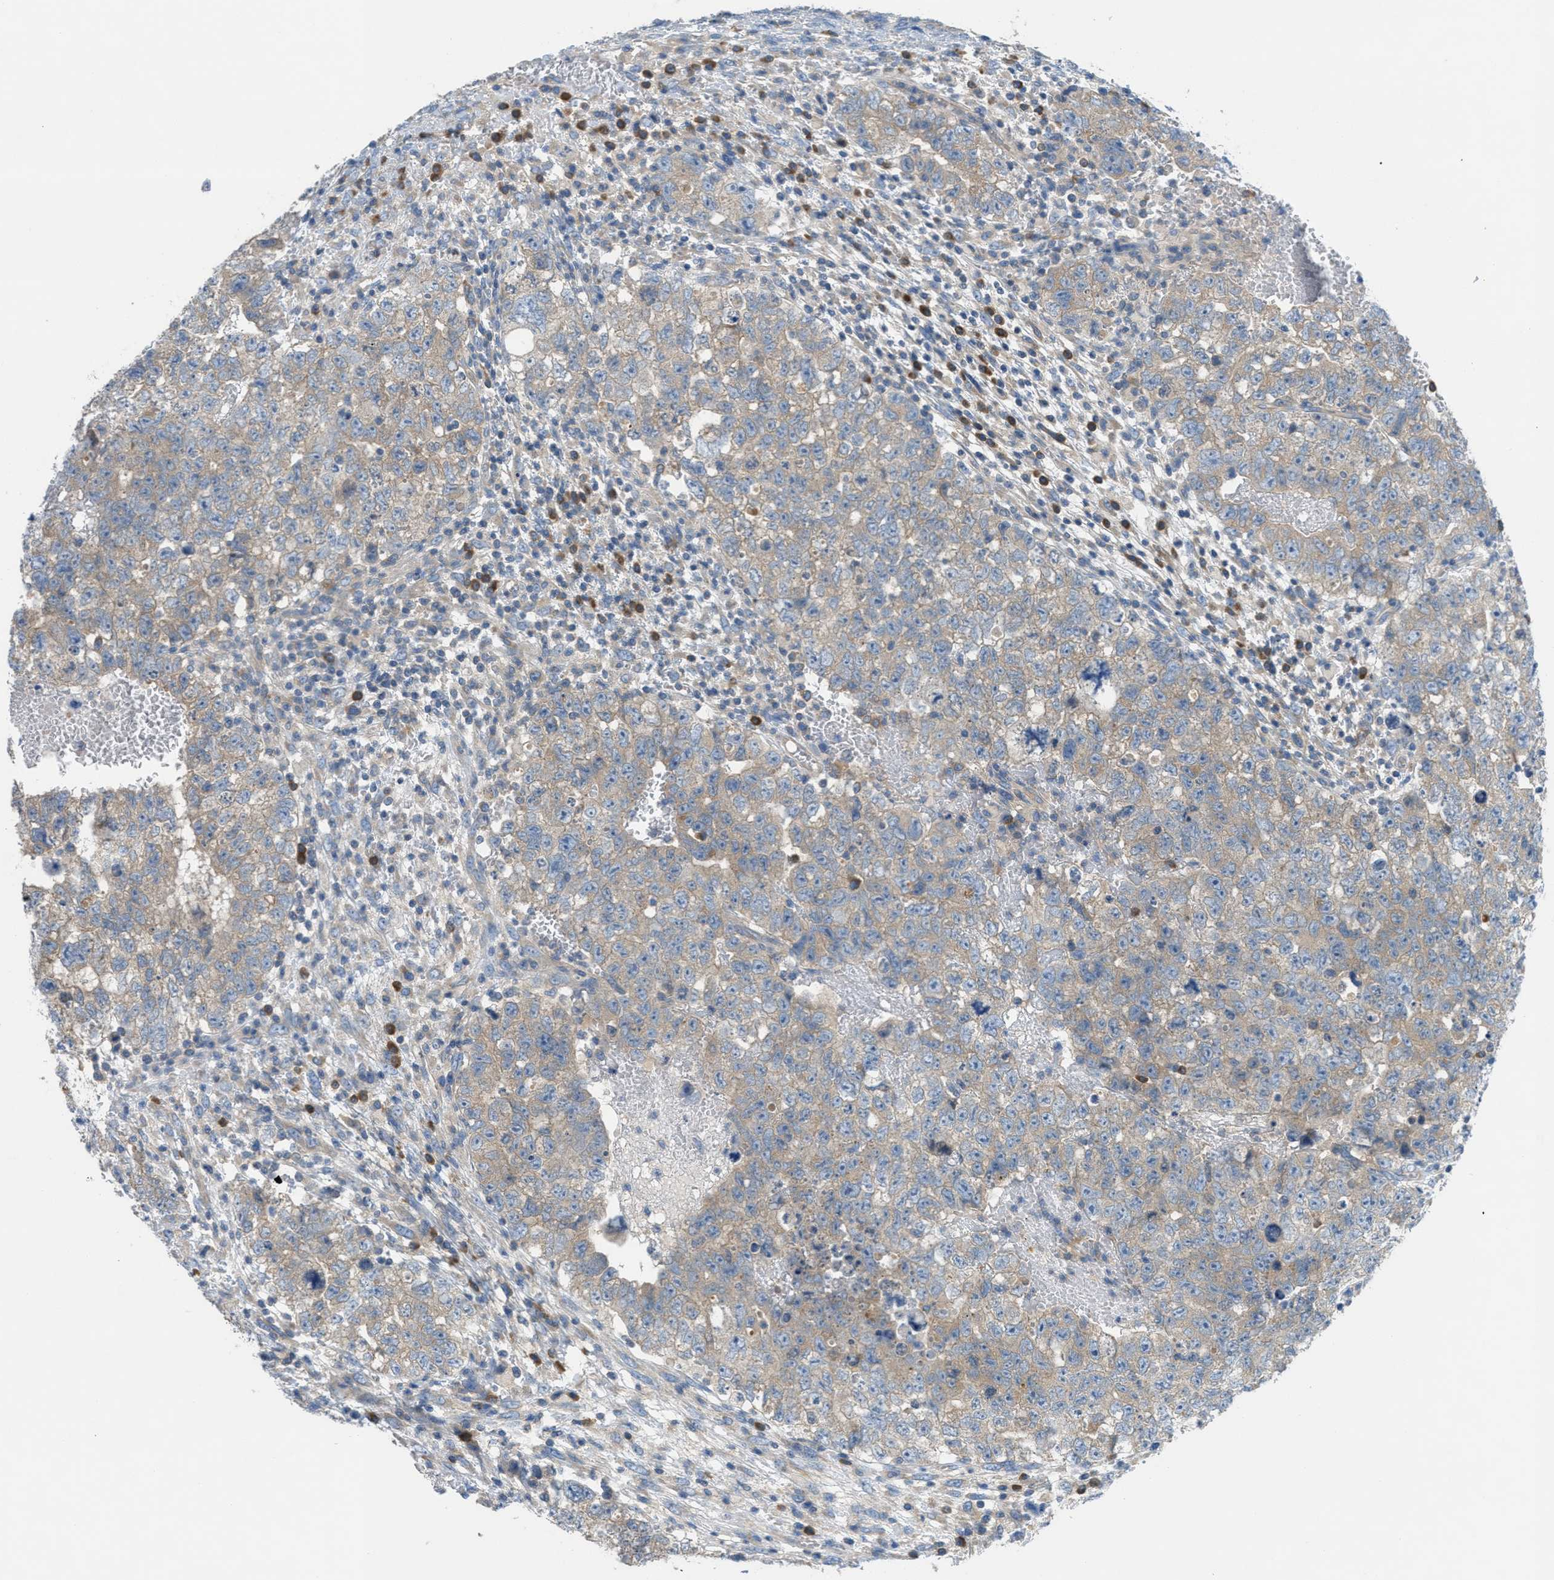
{"staining": {"intensity": "weak", "quantity": "25%-75%", "location": "cytoplasmic/membranous"}, "tissue": "testis cancer", "cell_type": "Tumor cells", "image_type": "cancer", "snomed": [{"axis": "morphology", "description": "Seminoma, NOS"}, {"axis": "morphology", "description": "Carcinoma, Embryonal, NOS"}, {"axis": "topography", "description": "Testis"}], "caption": "Testis seminoma was stained to show a protein in brown. There is low levels of weak cytoplasmic/membranous expression in about 25%-75% of tumor cells.", "gene": "UBA5", "patient": {"sex": "male", "age": 38}}